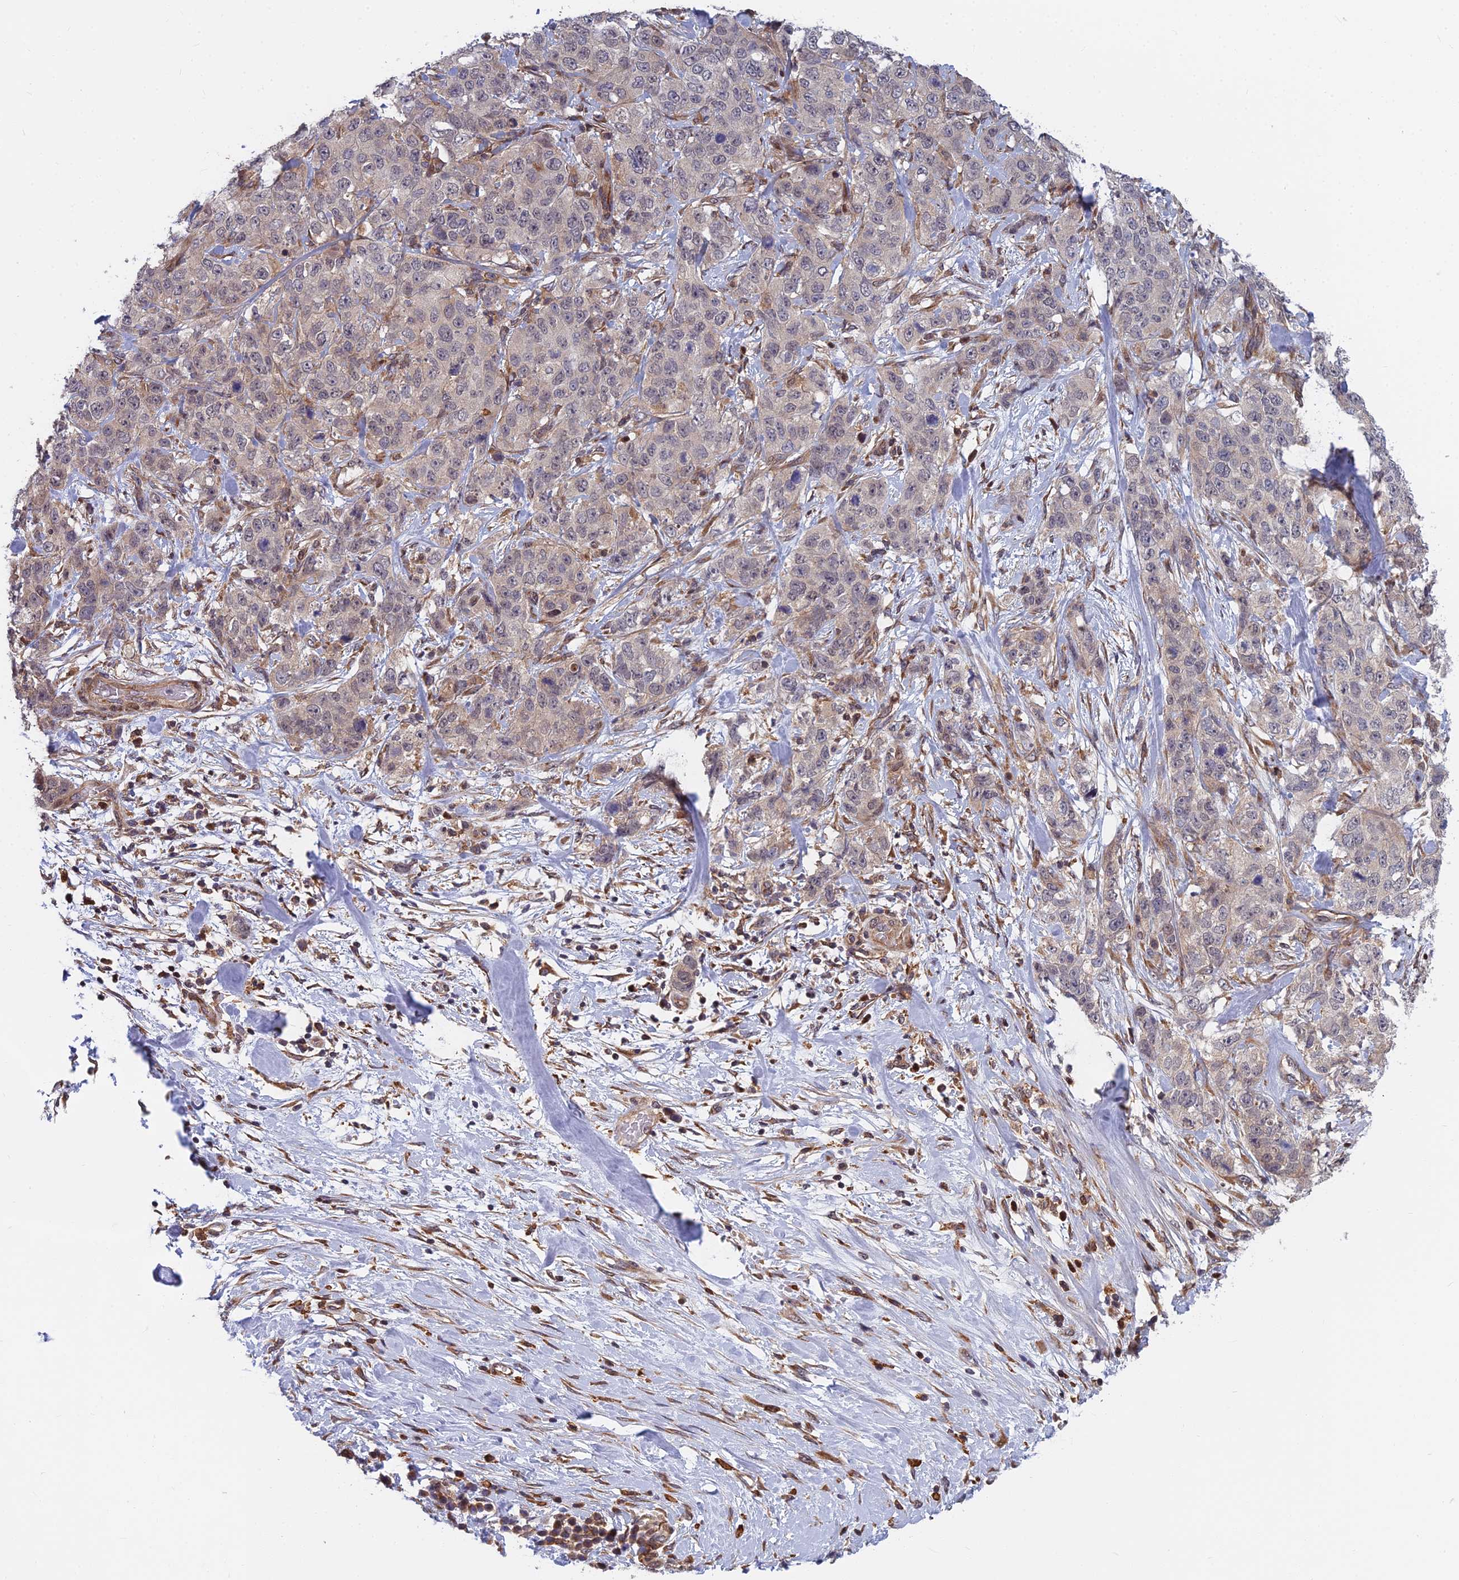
{"staining": {"intensity": "weak", "quantity": "<25%", "location": "cytoplasmic/membranous"}, "tissue": "stomach cancer", "cell_type": "Tumor cells", "image_type": "cancer", "snomed": [{"axis": "morphology", "description": "Adenocarcinoma, NOS"}, {"axis": "topography", "description": "Stomach"}], "caption": "DAB (3,3'-diaminobenzidine) immunohistochemical staining of stomach adenocarcinoma shows no significant positivity in tumor cells.", "gene": "COMMD2", "patient": {"sex": "male", "age": 48}}